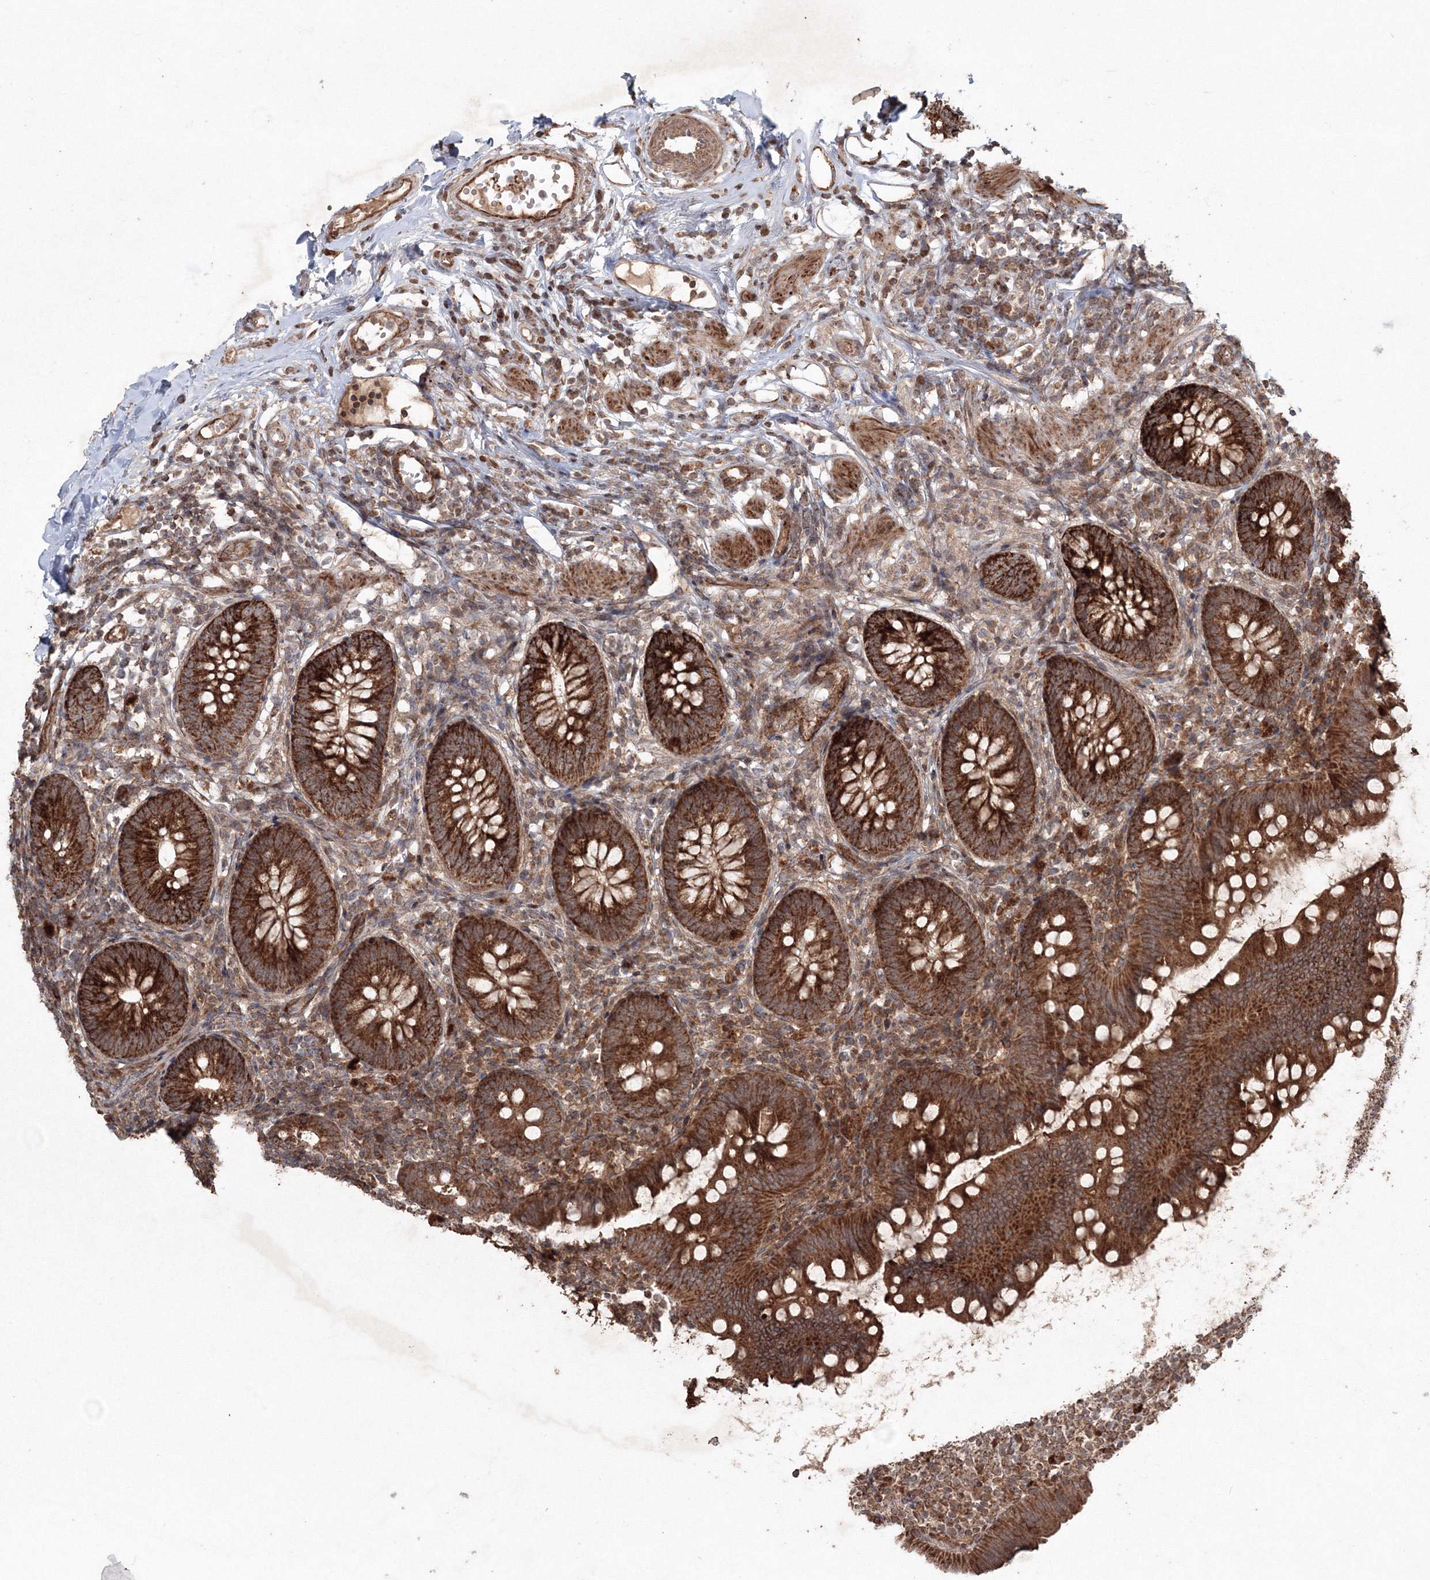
{"staining": {"intensity": "strong", "quantity": ">75%", "location": "cytoplasmic/membranous"}, "tissue": "appendix", "cell_type": "Glandular cells", "image_type": "normal", "snomed": [{"axis": "morphology", "description": "Normal tissue, NOS"}, {"axis": "topography", "description": "Appendix"}], "caption": "Glandular cells reveal high levels of strong cytoplasmic/membranous positivity in approximately >75% of cells in unremarkable human appendix.", "gene": "ANAPC16", "patient": {"sex": "female", "age": 62}}